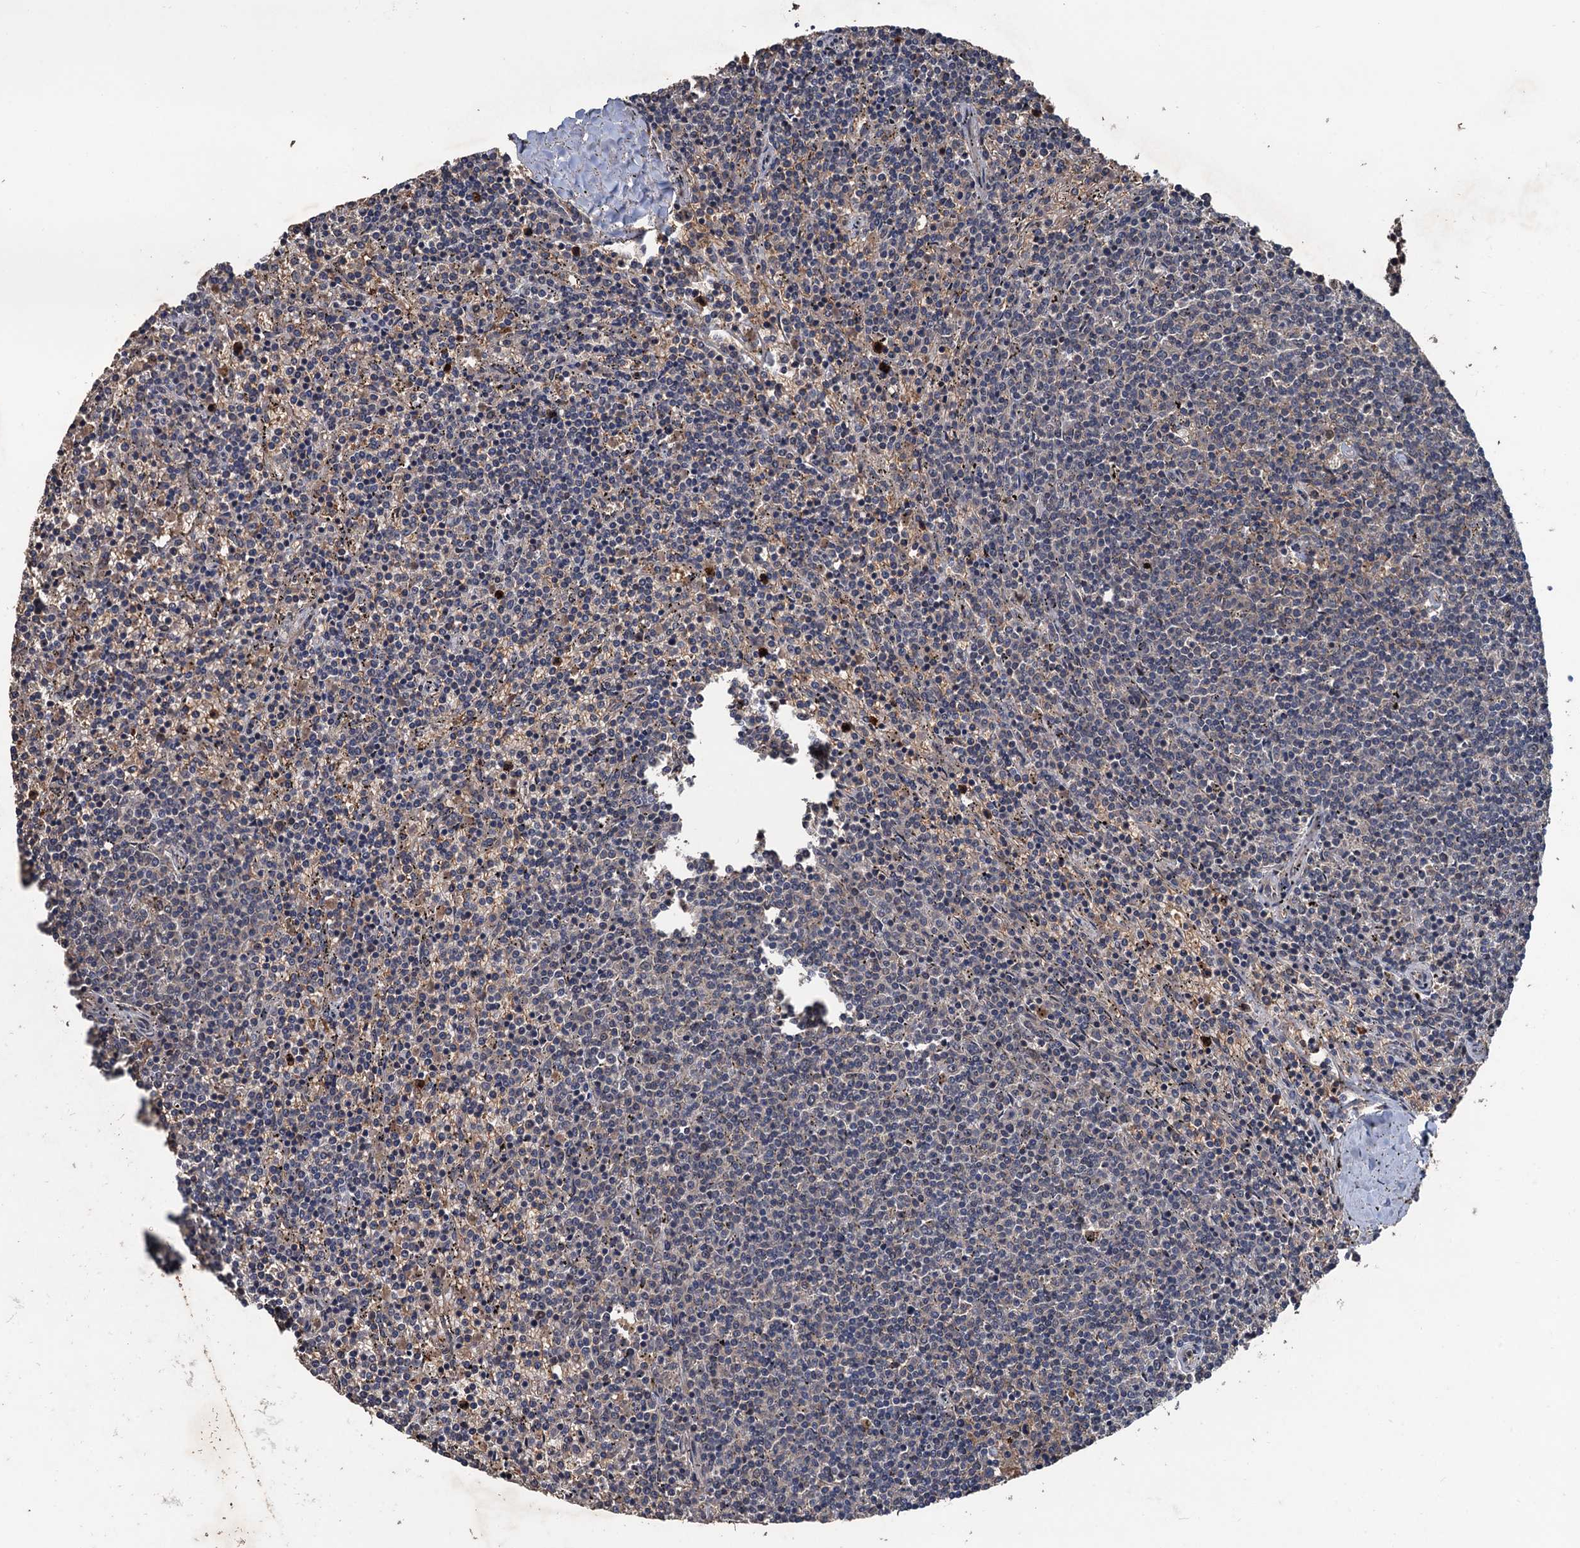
{"staining": {"intensity": "negative", "quantity": "none", "location": "none"}, "tissue": "lymphoma", "cell_type": "Tumor cells", "image_type": "cancer", "snomed": [{"axis": "morphology", "description": "Malignant lymphoma, non-Hodgkin's type, Low grade"}, {"axis": "topography", "description": "Spleen"}], "caption": "A micrograph of human lymphoma is negative for staining in tumor cells. (DAB immunohistochemistry with hematoxylin counter stain).", "gene": "ZNF438", "patient": {"sex": "female", "age": 50}}